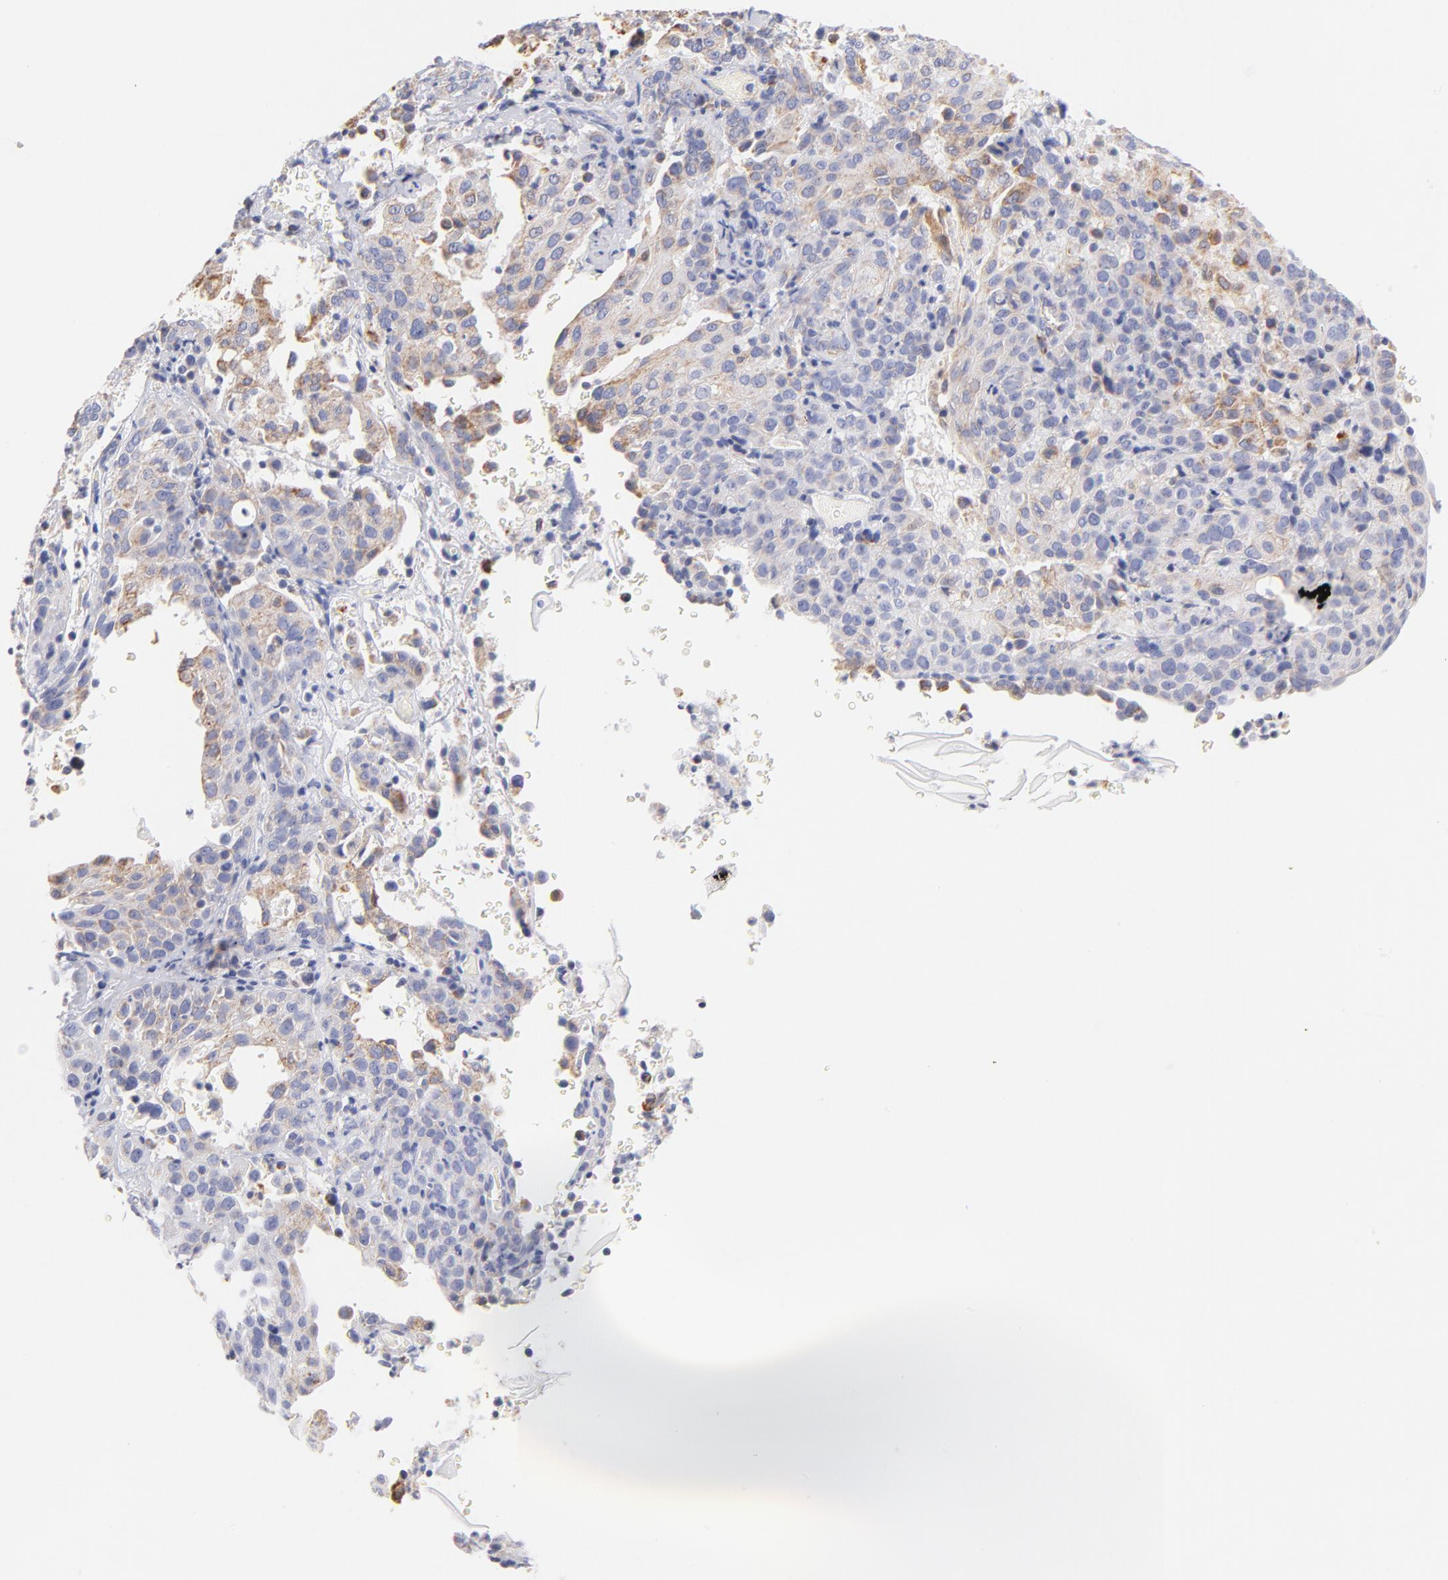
{"staining": {"intensity": "weak", "quantity": ">75%", "location": "cytoplasmic/membranous"}, "tissue": "cervical cancer", "cell_type": "Tumor cells", "image_type": "cancer", "snomed": [{"axis": "morphology", "description": "Squamous cell carcinoma, NOS"}, {"axis": "topography", "description": "Cervix"}], "caption": "Immunohistochemical staining of human squamous cell carcinoma (cervical) shows weak cytoplasmic/membranous protein positivity in approximately >75% of tumor cells.", "gene": "AIFM1", "patient": {"sex": "female", "age": 41}}